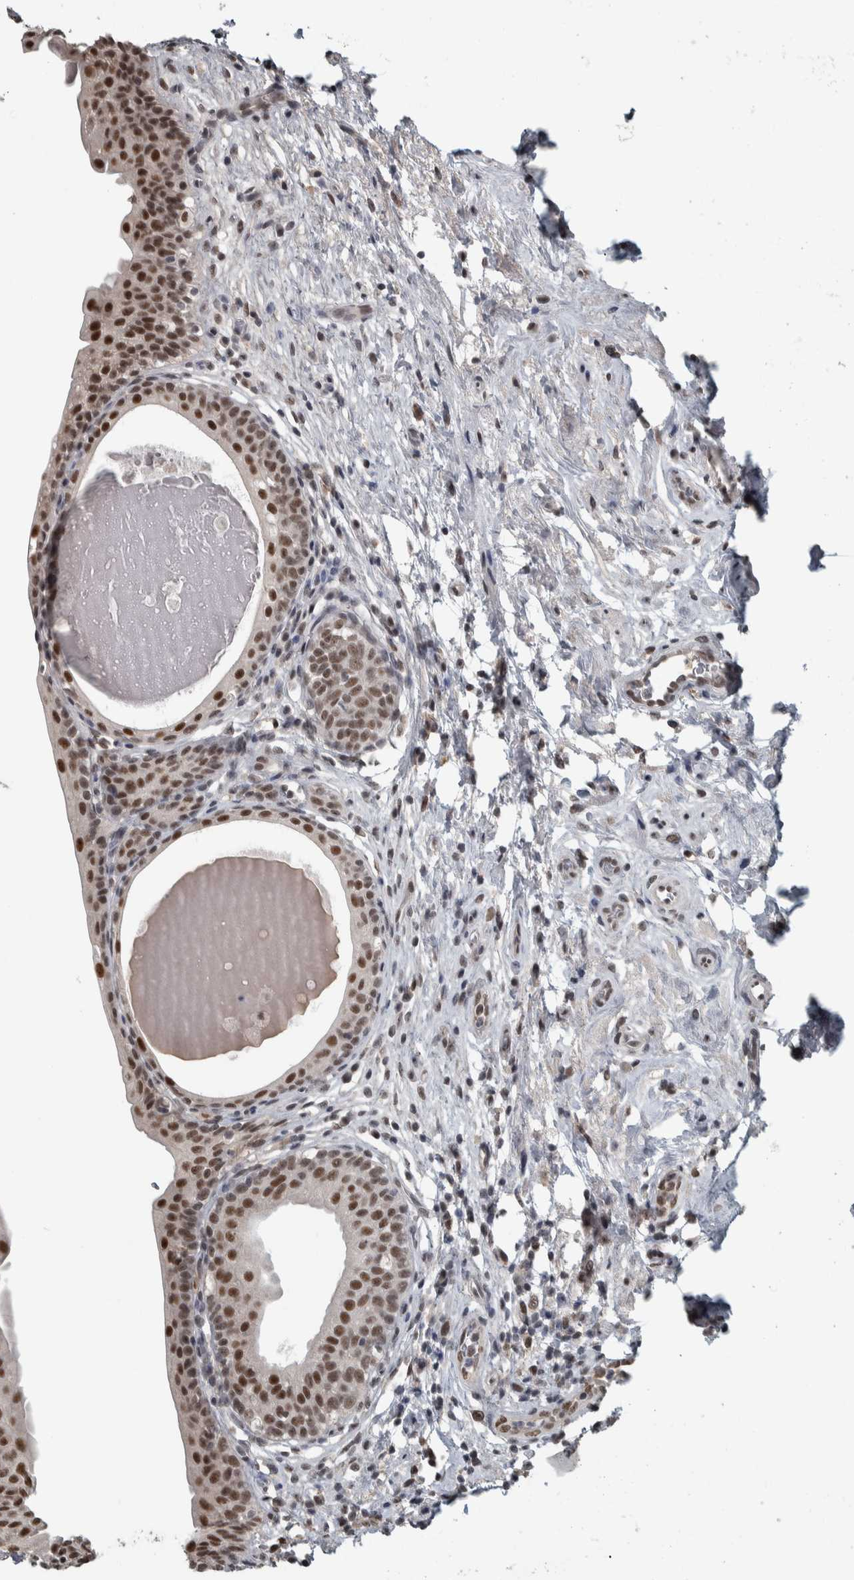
{"staining": {"intensity": "moderate", "quantity": "25%-75%", "location": "nuclear"}, "tissue": "urinary bladder", "cell_type": "Urothelial cells", "image_type": "normal", "snomed": [{"axis": "morphology", "description": "Normal tissue, NOS"}, {"axis": "topography", "description": "Urinary bladder"}], "caption": "Protein staining of normal urinary bladder exhibits moderate nuclear staining in approximately 25%-75% of urothelial cells. (Stains: DAB in brown, nuclei in blue, Microscopy: brightfield microscopy at high magnification).", "gene": "DDX42", "patient": {"sex": "male", "age": 83}}